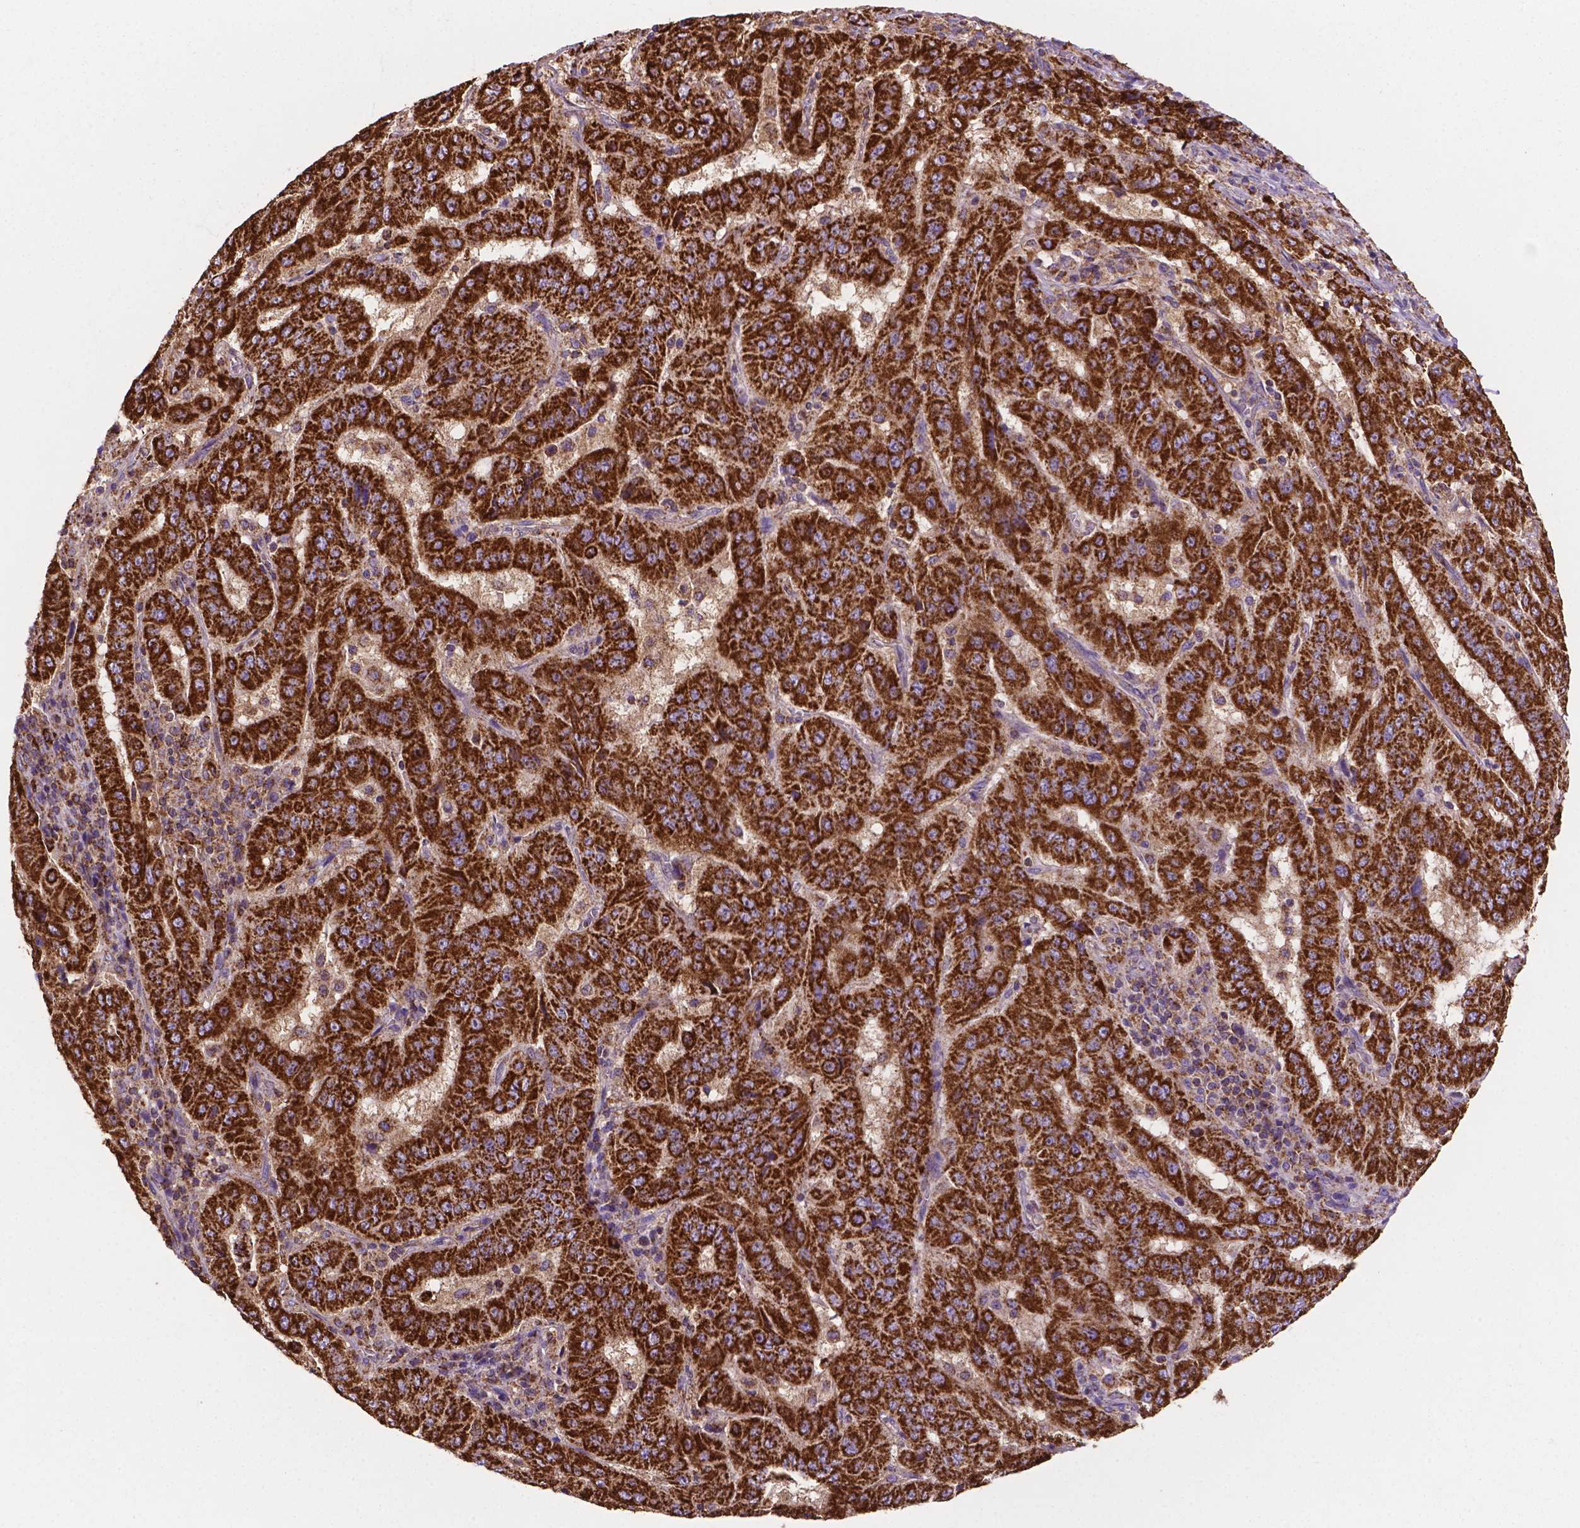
{"staining": {"intensity": "strong", "quantity": ">75%", "location": "cytoplasmic/membranous"}, "tissue": "pancreatic cancer", "cell_type": "Tumor cells", "image_type": "cancer", "snomed": [{"axis": "morphology", "description": "Adenocarcinoma, NOS"}, {"axis": "topography", "description": "Pancreas"}], "caption": "Immunohistochemical staining of human pancreatic adenocarcinoma demonstrates strong cytoplasmic/membranous protein positivity in about >75% of tumor cells.", "gene": "HSPD1", "patient": {"sex": "male", "age": 63}}